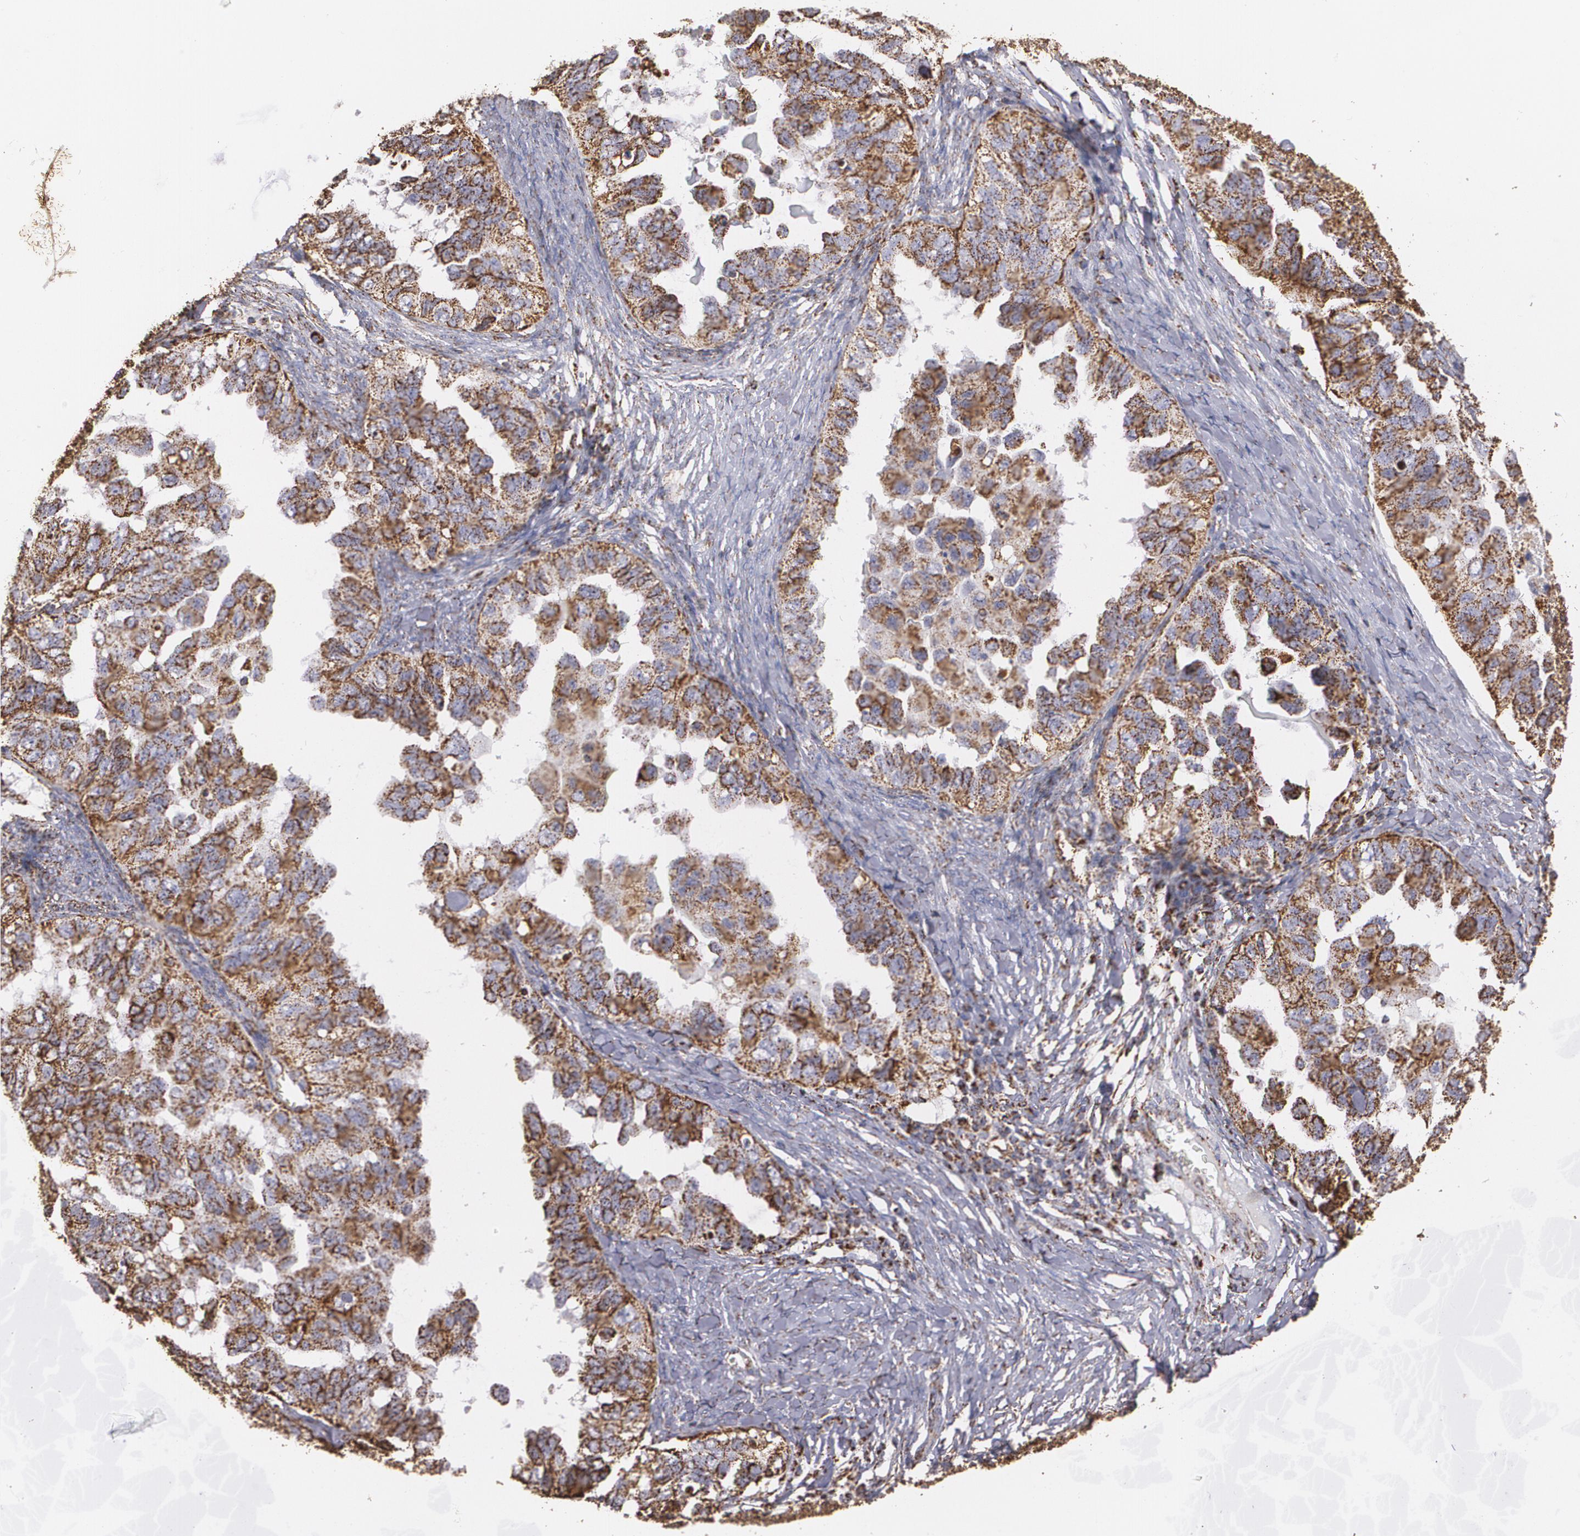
{"staining": {"intensity": "moderate", "quantity": ">75%", "location": "cytoplasmic/membranous"}, "tissue": "ovarian cancer", "cell_type": "Tumor cells", "image_type": "cancer", "snomed": [{"axis": "morphology", "description": "Cystadenocarcinoma, serous, NOS"}, {"axis": "topography", "description": "Ovary"}], "caption": "Immunohistochemistry (IHC) staining of ovarian cancer, which demonstrates medium levels of moderate cytoplasmic/membranous staining in about >75% of tumor cells indicating moderate cytoplasmic/membranous protein staining. The staining was performed using DAB (3,3'-diaminobenzidine) (brown) for protein detection and nuclei were counterstained in hematoxylin (blue).", "gene": "HSPD1", "patient": {"sex": "female", "age": 82}}